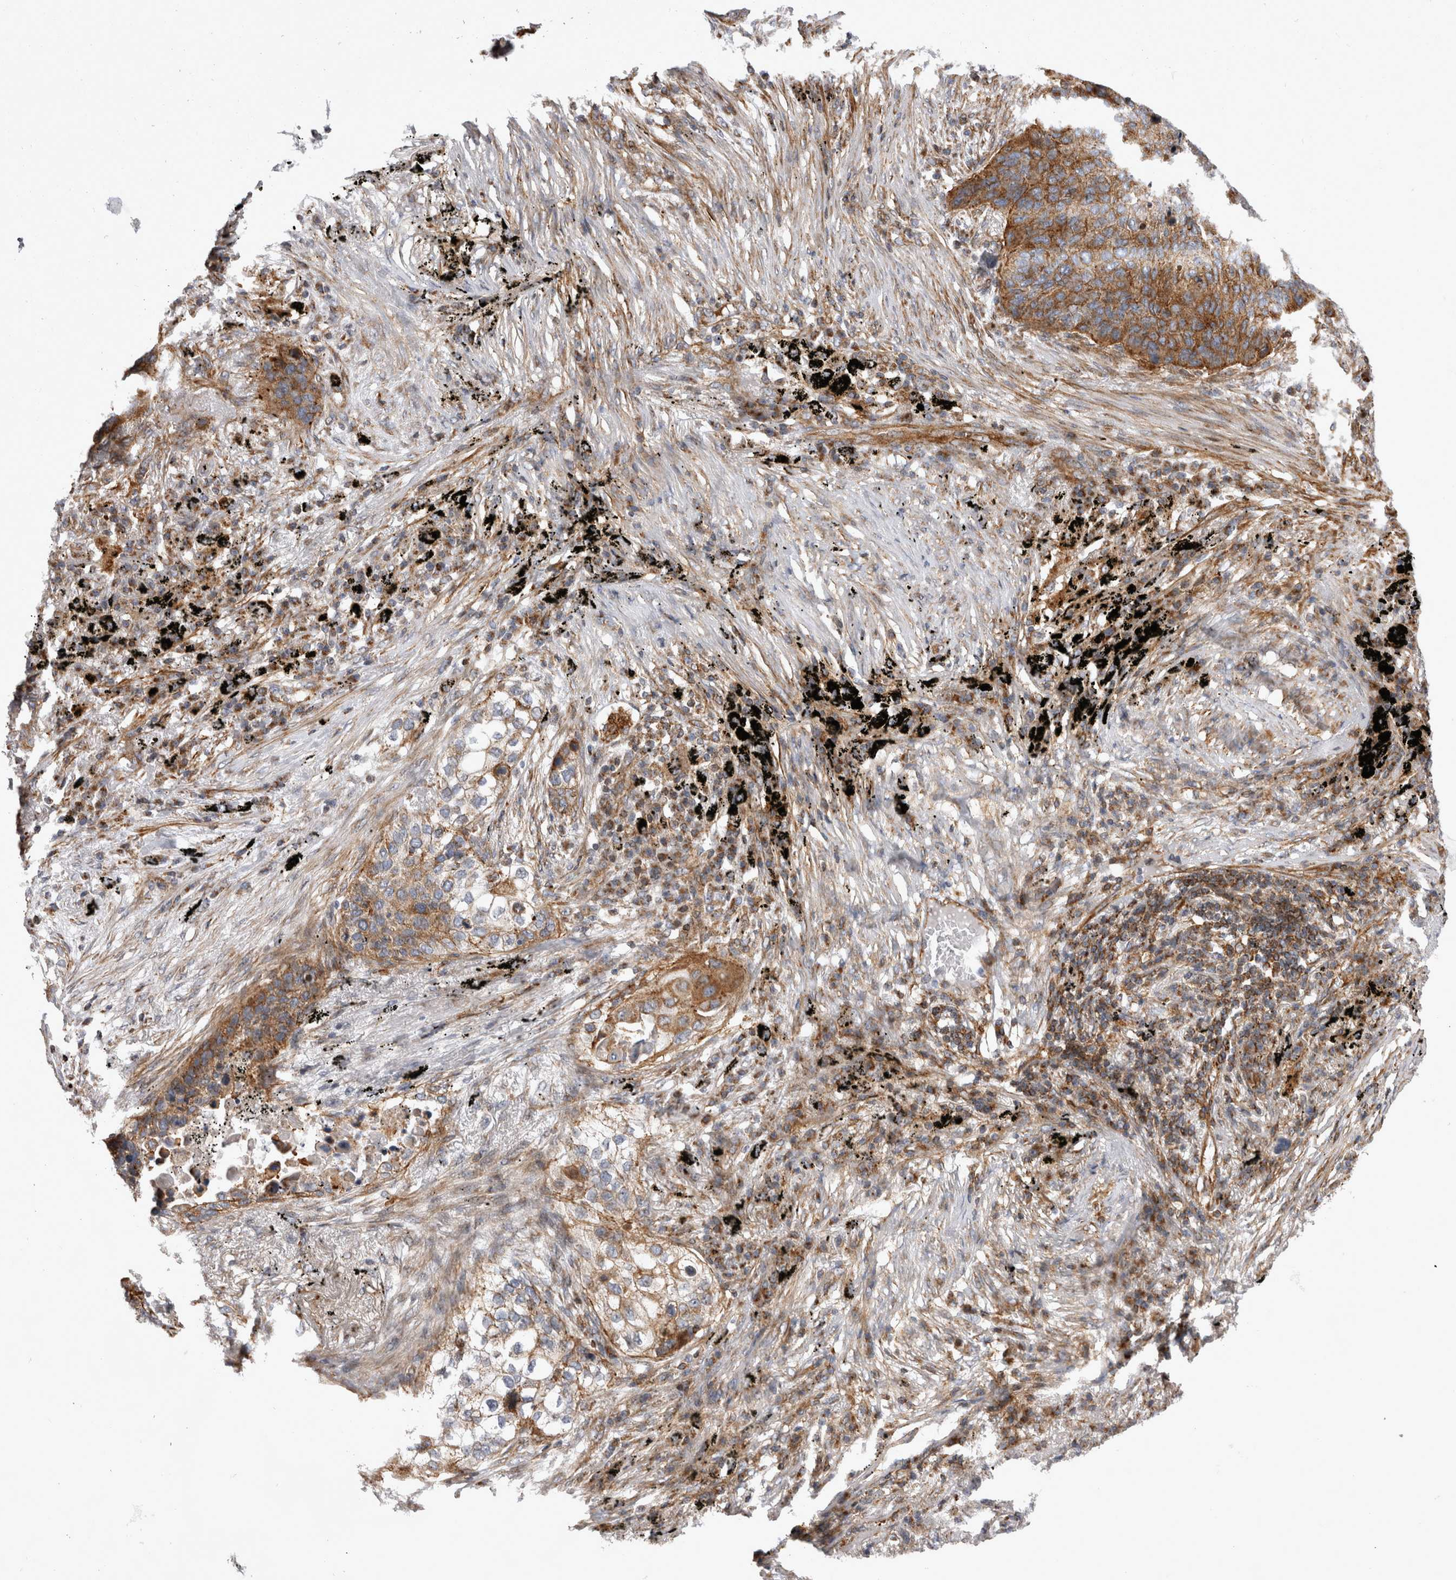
{"staining": {"intensity": "moderate", "quantity": ">75%", "location": "cytoplasmic/membranous"}, "tissue": "lung cancer", "cell_type": "Tumor cells", "image_type": "cancer", "snomed": [{"axis": "morphology", "description": "Squamous cell carcinoma, NOS"}, {"axis": "topography", "description": "Lung"}], "caption": "Squamous cell carcinoma (lung) stained with a protein marker shows moderate staining in tumor cells.", "gene": "TSPOAP1", "patient": {"sex": "female", "age": 63}}